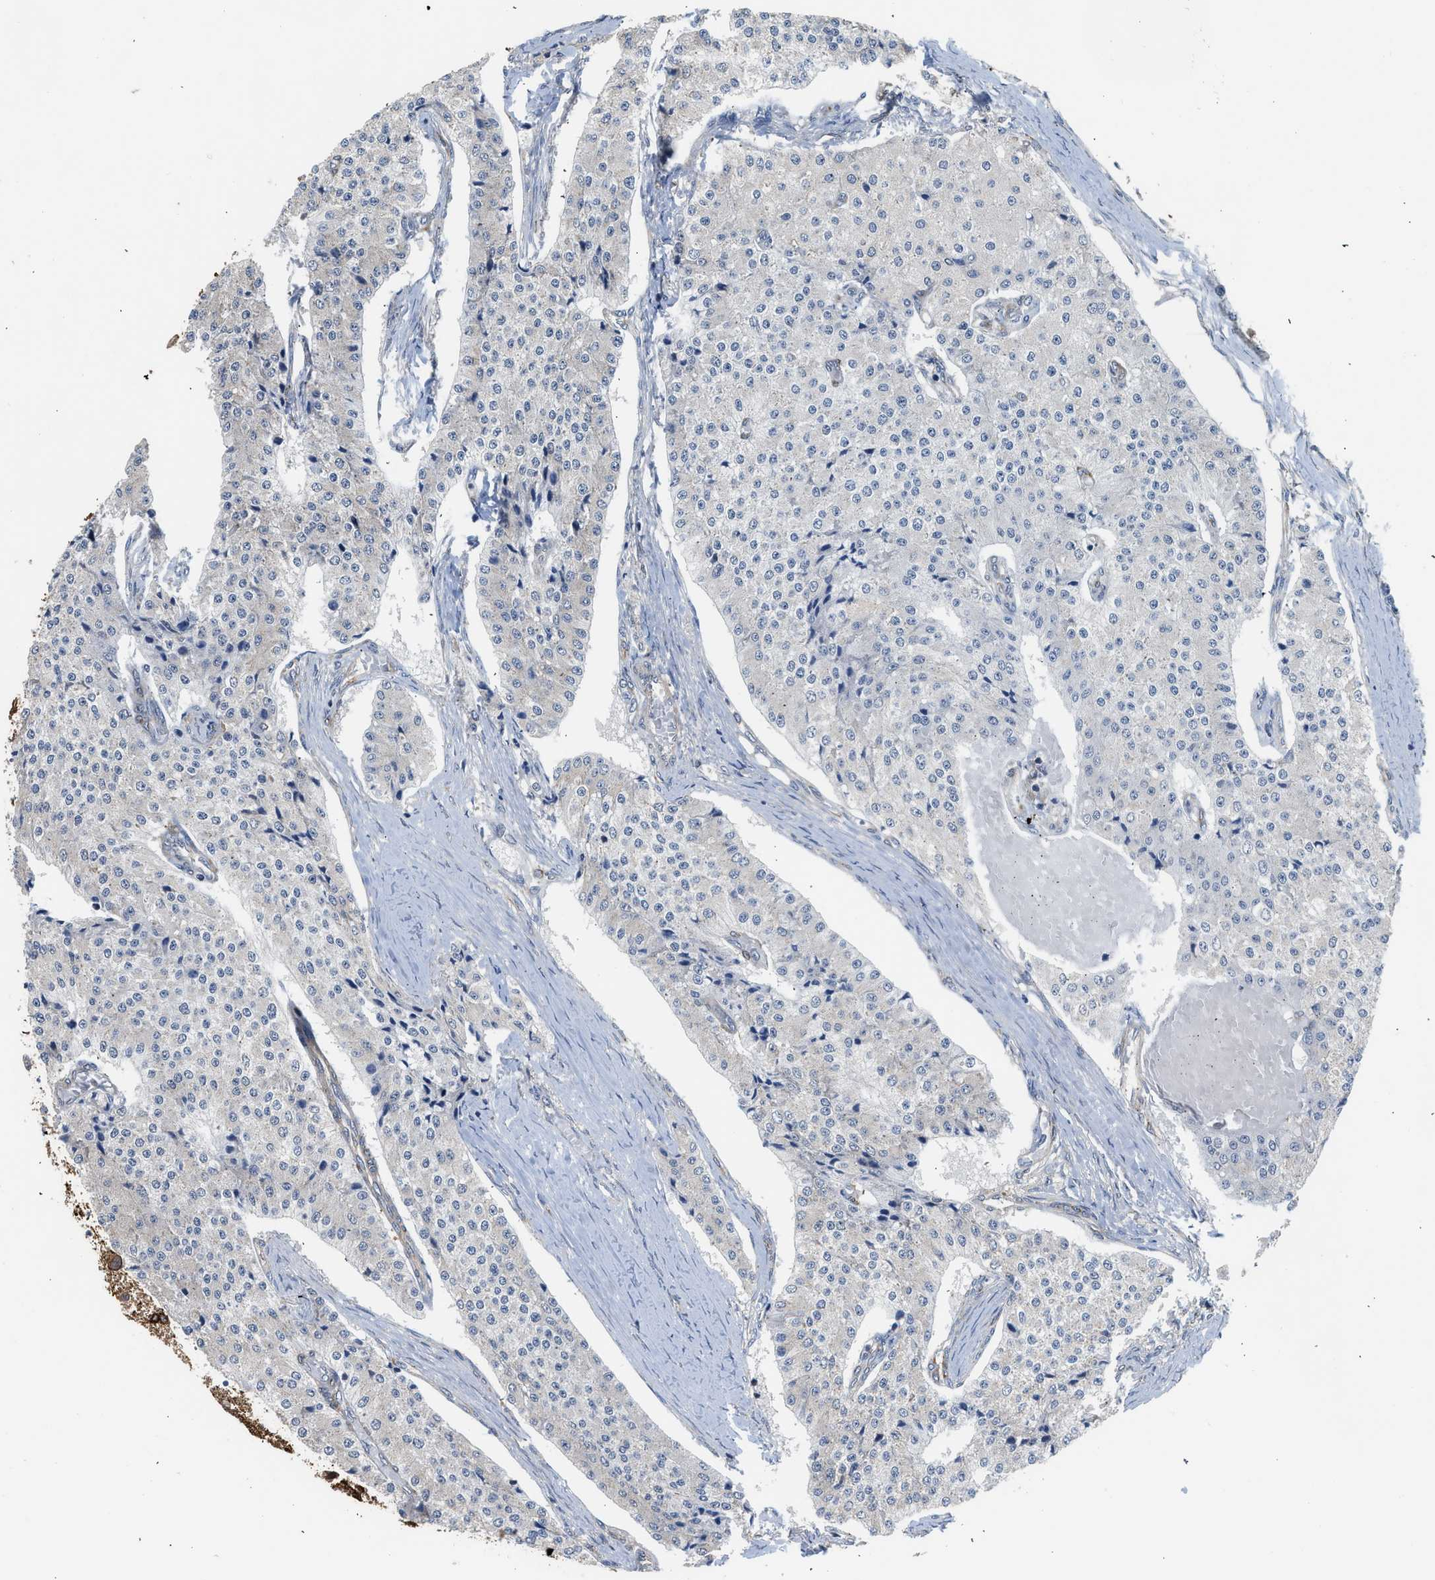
{"staining": {"intensity": "negative", "quantity": "none", "location": "none"}, "tissue": "carcinoid", "cell_type": "Tumor cells", "image_type": "cancer", "snomed": [{"axis": "morphology", "description": "Carcinoid, malignant, NOS"}, {"axis": "topography", "description": "Colon"}], "caption": "Micrograph shows no protein staining in tumor cells of carcinoid tissue. The staining was performed using DAB to visualize the protein expression in brown, while the nuclei were stained in blue with hematoxylin (Magnification: 20x).", "gene": "POLG2", "patient": {"sex": "female", "age": 52}}